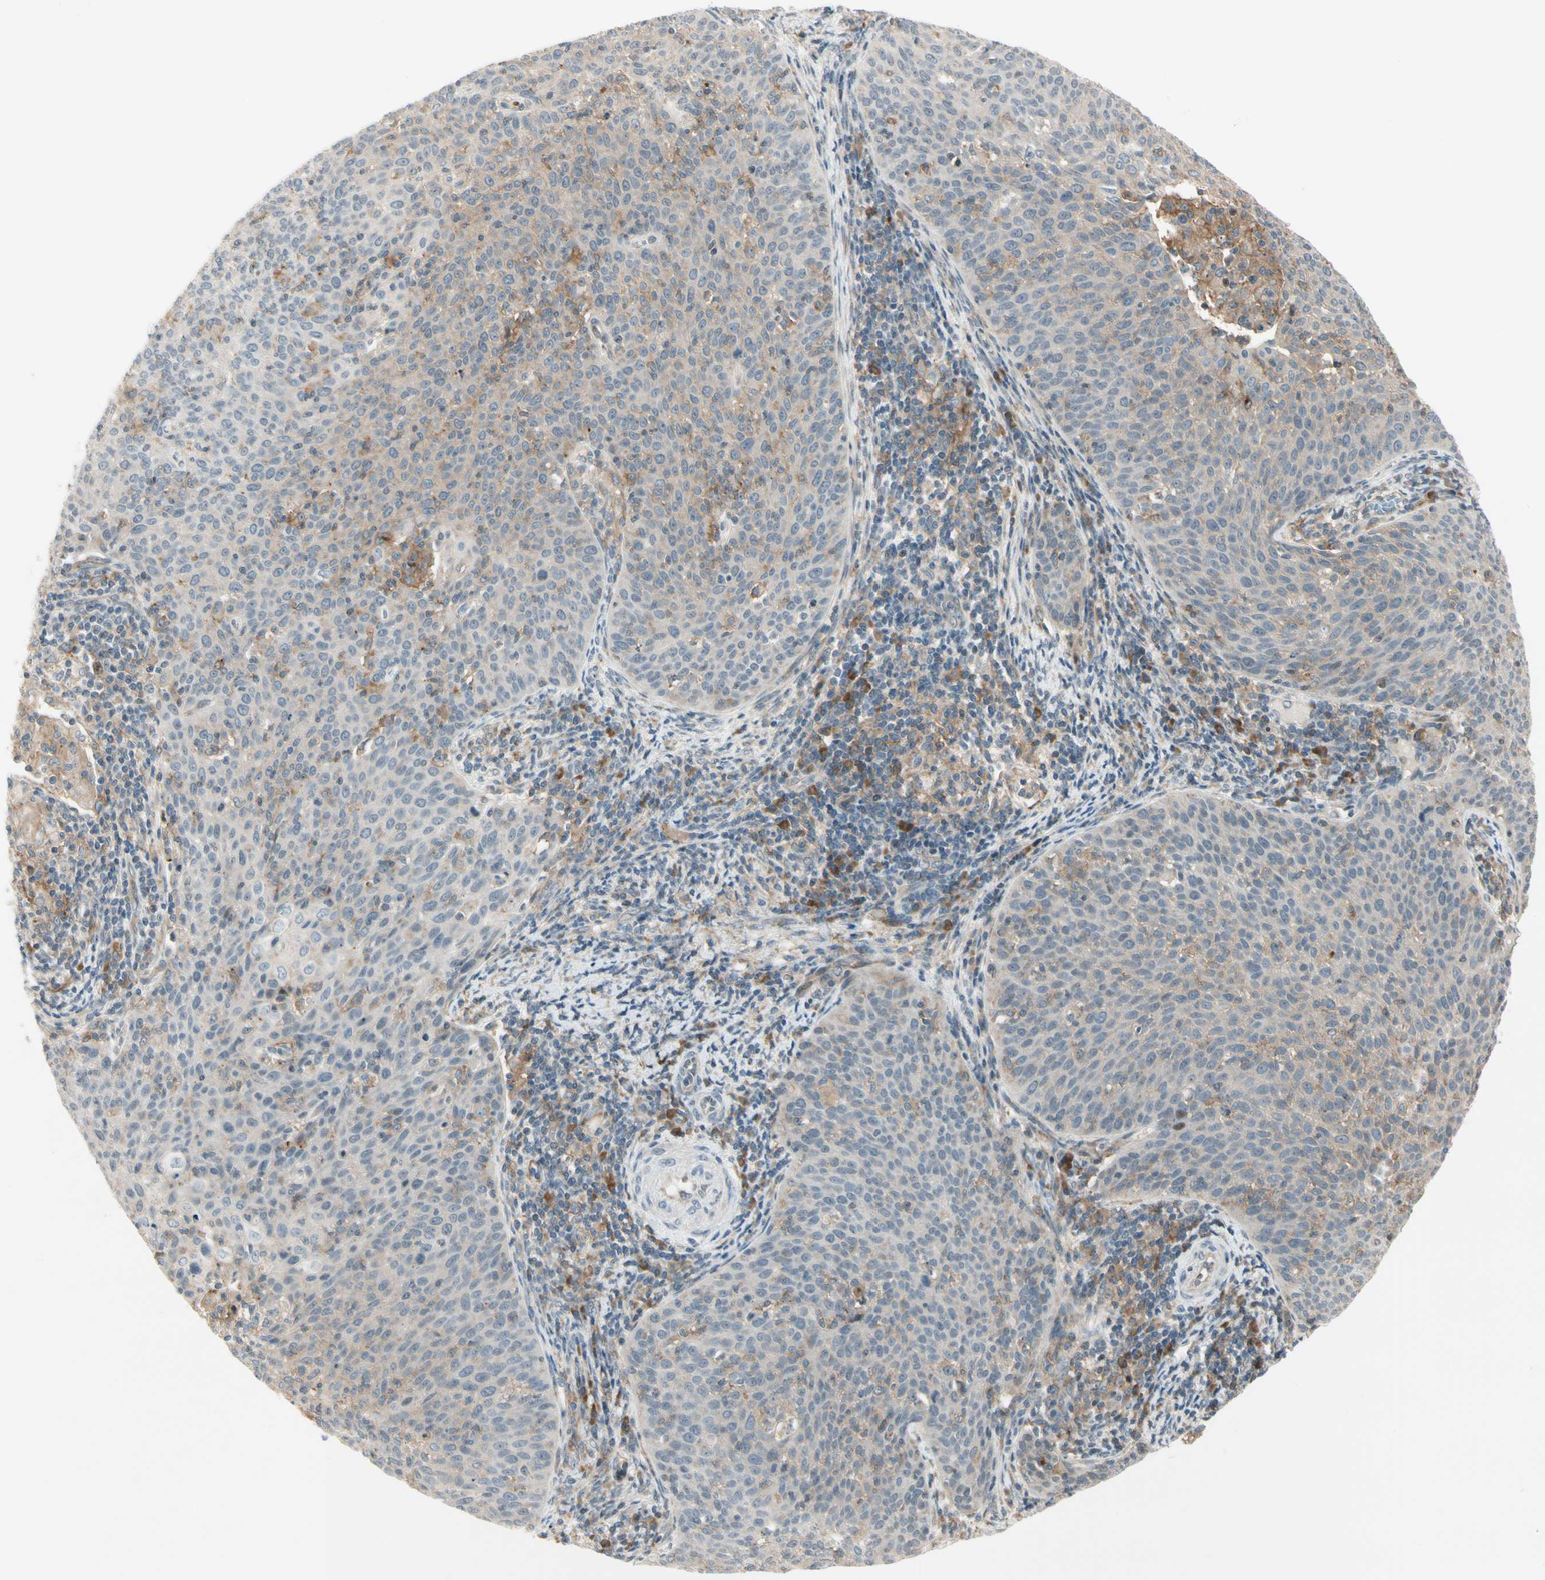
{"staining": {"intensity": "moderate", "quantity": "<25%", "location": "cytoplasmic/membranous"}, "tissue": "cervical cancer", "cell_type": "Tumor cells", "image_type": "cancer", "snomed": [{"axis": "morphology", "description": "Squamous cell carcinoma, NOS"}, {"axis": "topography", "description": "Cervix"}], "caption": "Protein analysis of cervical cancer (squamous cell carcinoma) tissue reveals moderate cytoplasmic/membranous positivity in approximately <25% of tumor cells.", "gene": "FNDC3B", "patient": {"sex": "female", "age": 38}}